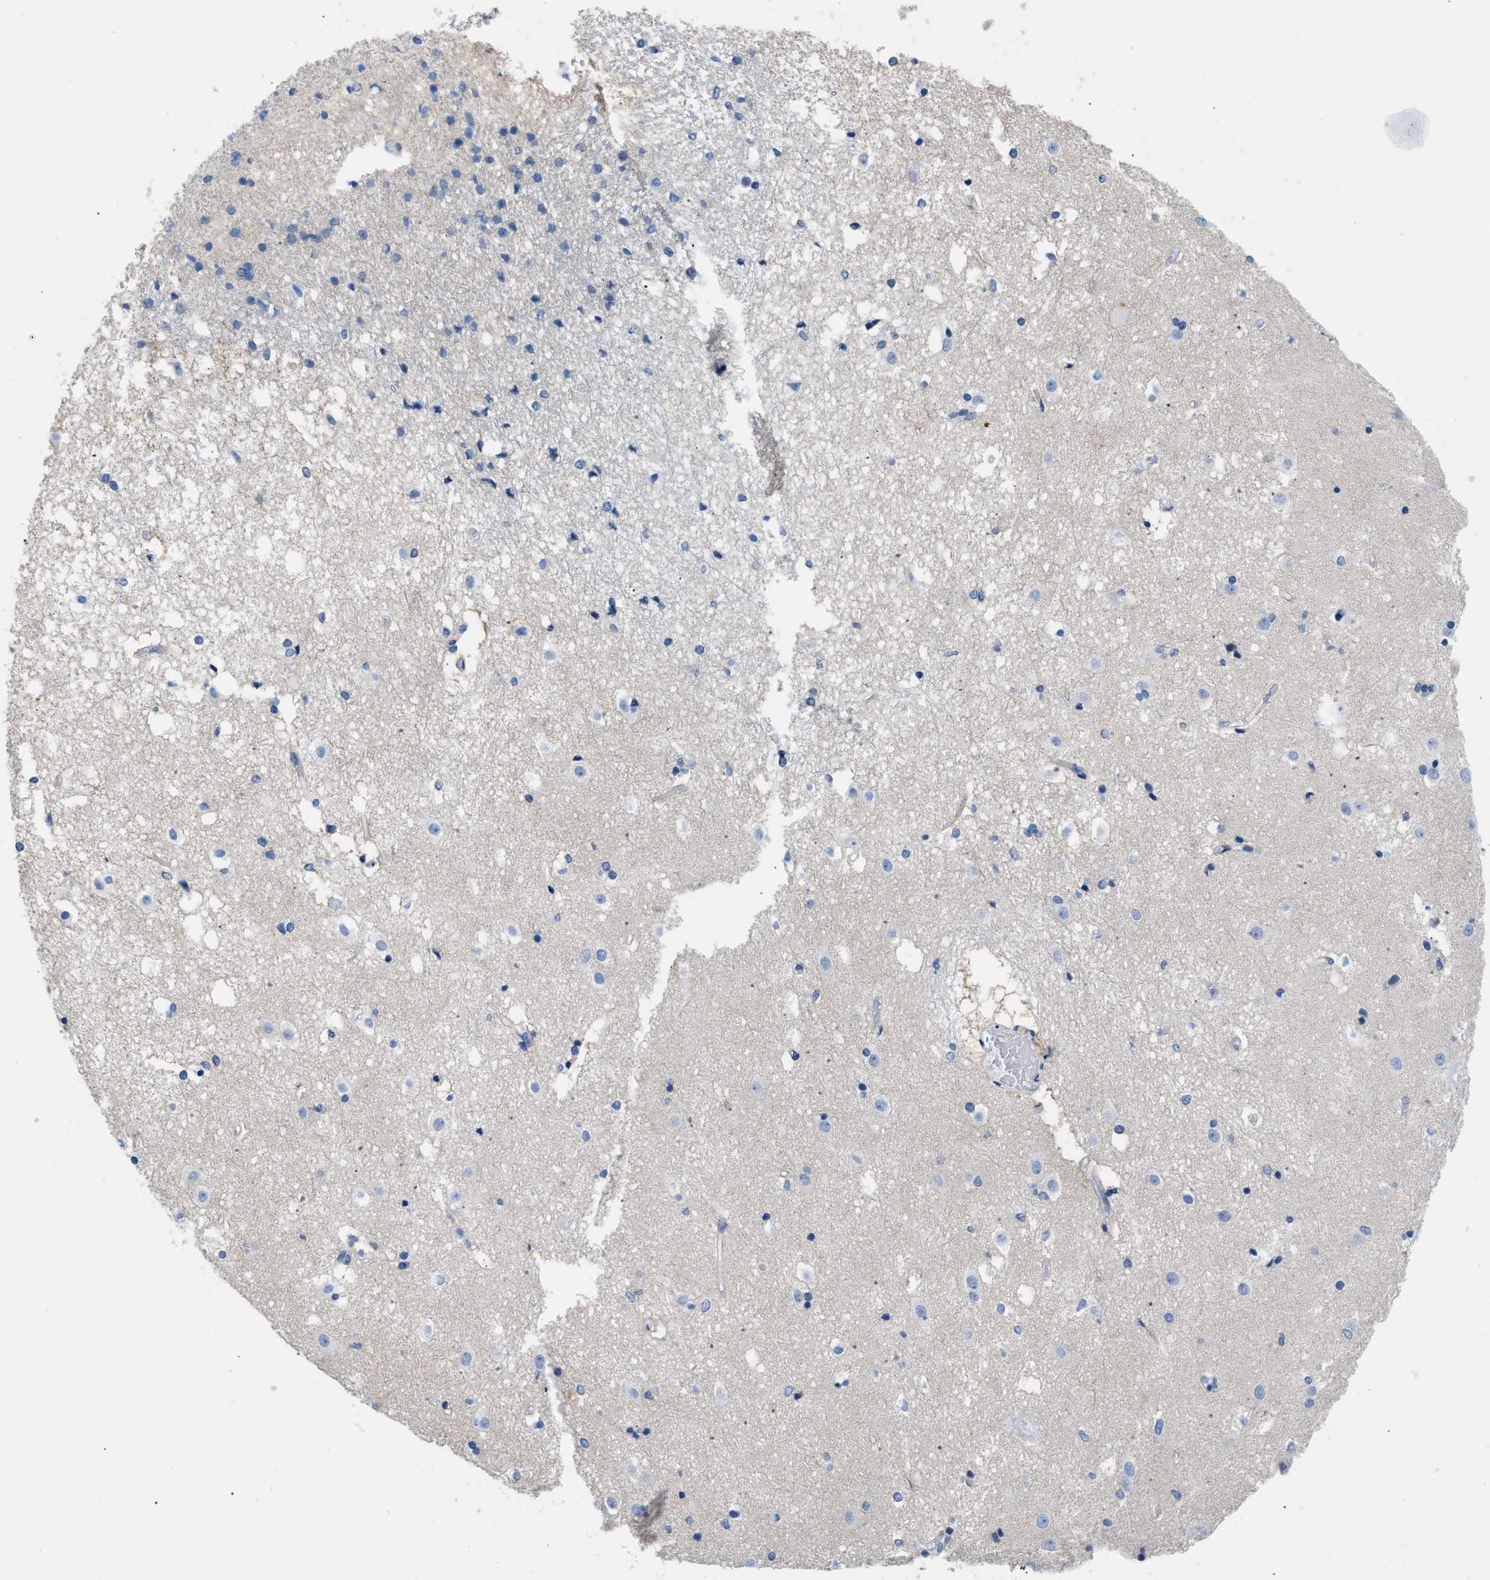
{"staining": {"intensity": "negative", "quantity": "none", "location": "none"}, "tissue": "caudate", "cell_type": "Glial cells", "image_type": "normal", "snomed": [{"axis": "morphology", "description": "Normal tissue, NOS"}, {"axis": "topography", "description": "Lateral ventricle wall"}], "caption": "High power microscopy image of an immunohistochemistry image of unremarkable caudate, revealing no significant expression in glial cells.", "gene": "BOLL", "patient": {"sex": "male", "age": 45}}